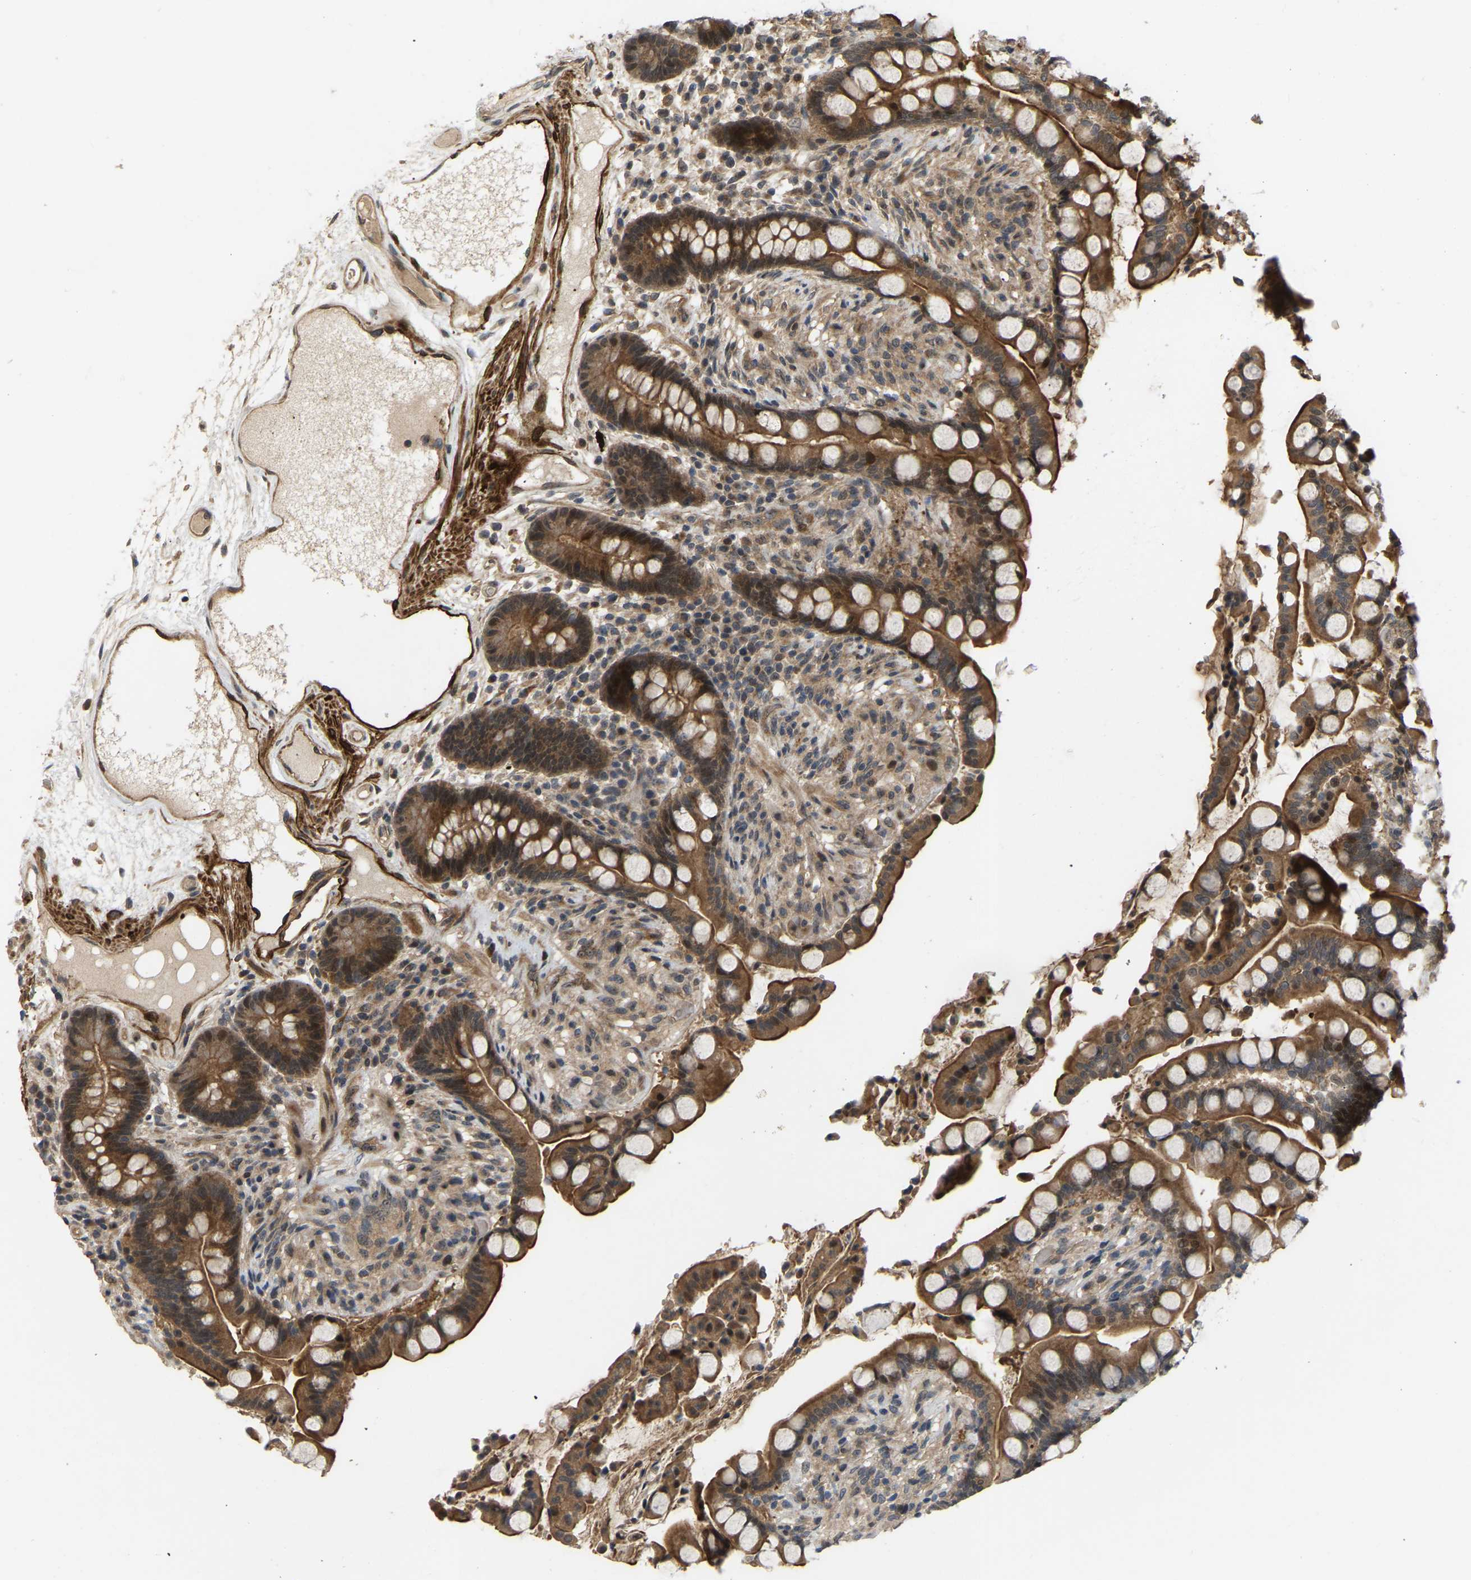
{"staining": {"intensity": "strong", "quantity": ">75%", "location": "cytoplasmic/membranous"}, "tissue": "colon", "cell_type": "Endothelial cells", "image_type": "normal", "snomed": [{"axis": "morphology", "description": "Normal tissue, NOS"}, {"axis": "topography", "description": "Colon"}], "caption": "Colon was stained to show a protein in brown. There is high levels of strong cytoplasmic/membranous staining in about >75% of endothelial cells.", "gene": "LIMK2", "patient": {"sex": "male", "age": 73}}